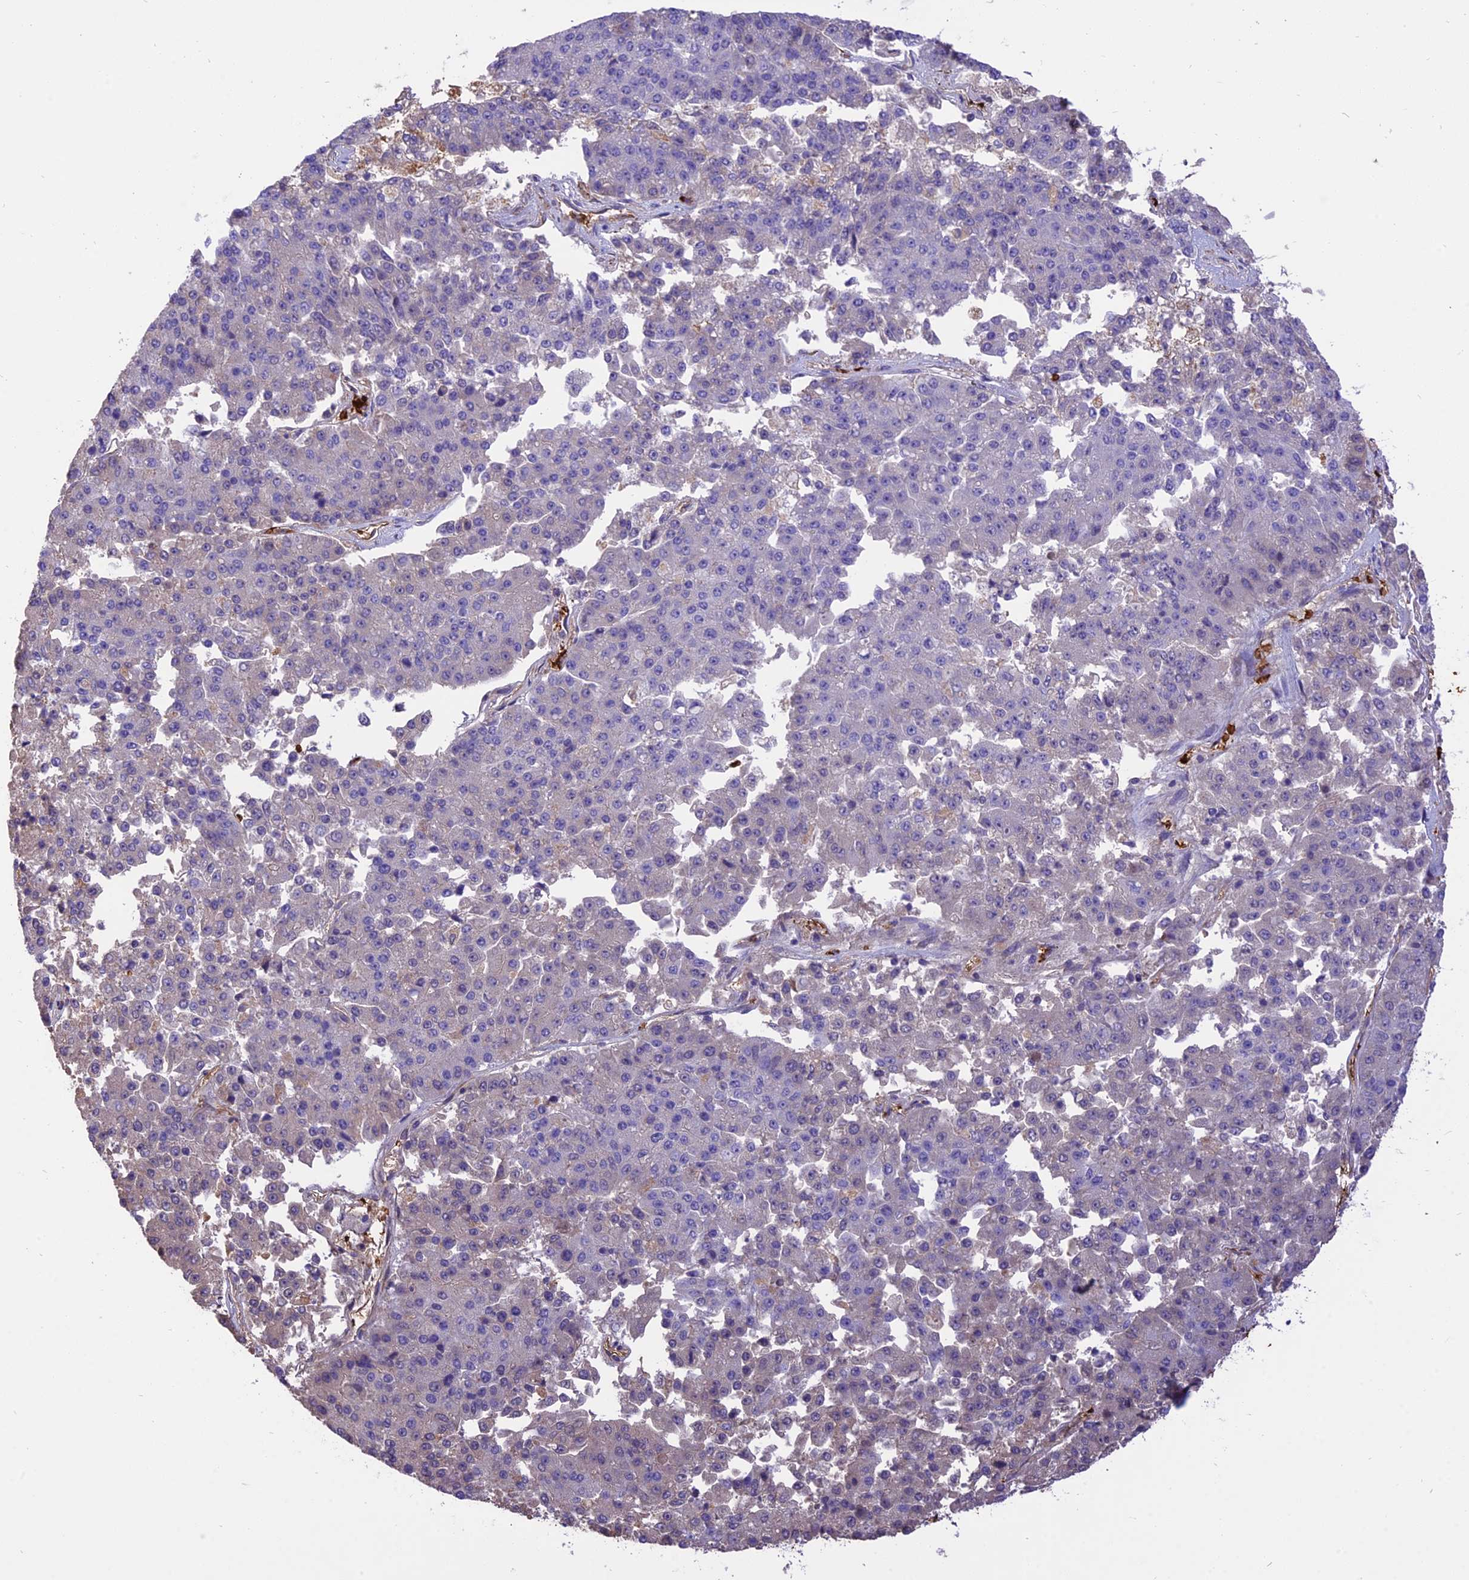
{"staining": {"intensity": "negative", "quantity": "none", "location": "none"}, "tissue": "pancreatic cancer", "cell_type": "Tumor cells", "image_type": "cancer", "snomed": [{"axis": "morphology", "description": "Adenocarcinoma, NOS"}, {"axis": "topography", "description": "Pancreas"}], "caption": "A micrograph of human adenocarcinoma (pancreatic) is negative for staining in tumor cells. Brightfield microscopy of IHC stained with DAB (brown) and hematoxylin (blue), captured at high magnification.", "gene": "TTC4", "patient": {"sex": "male", "age": 50}}